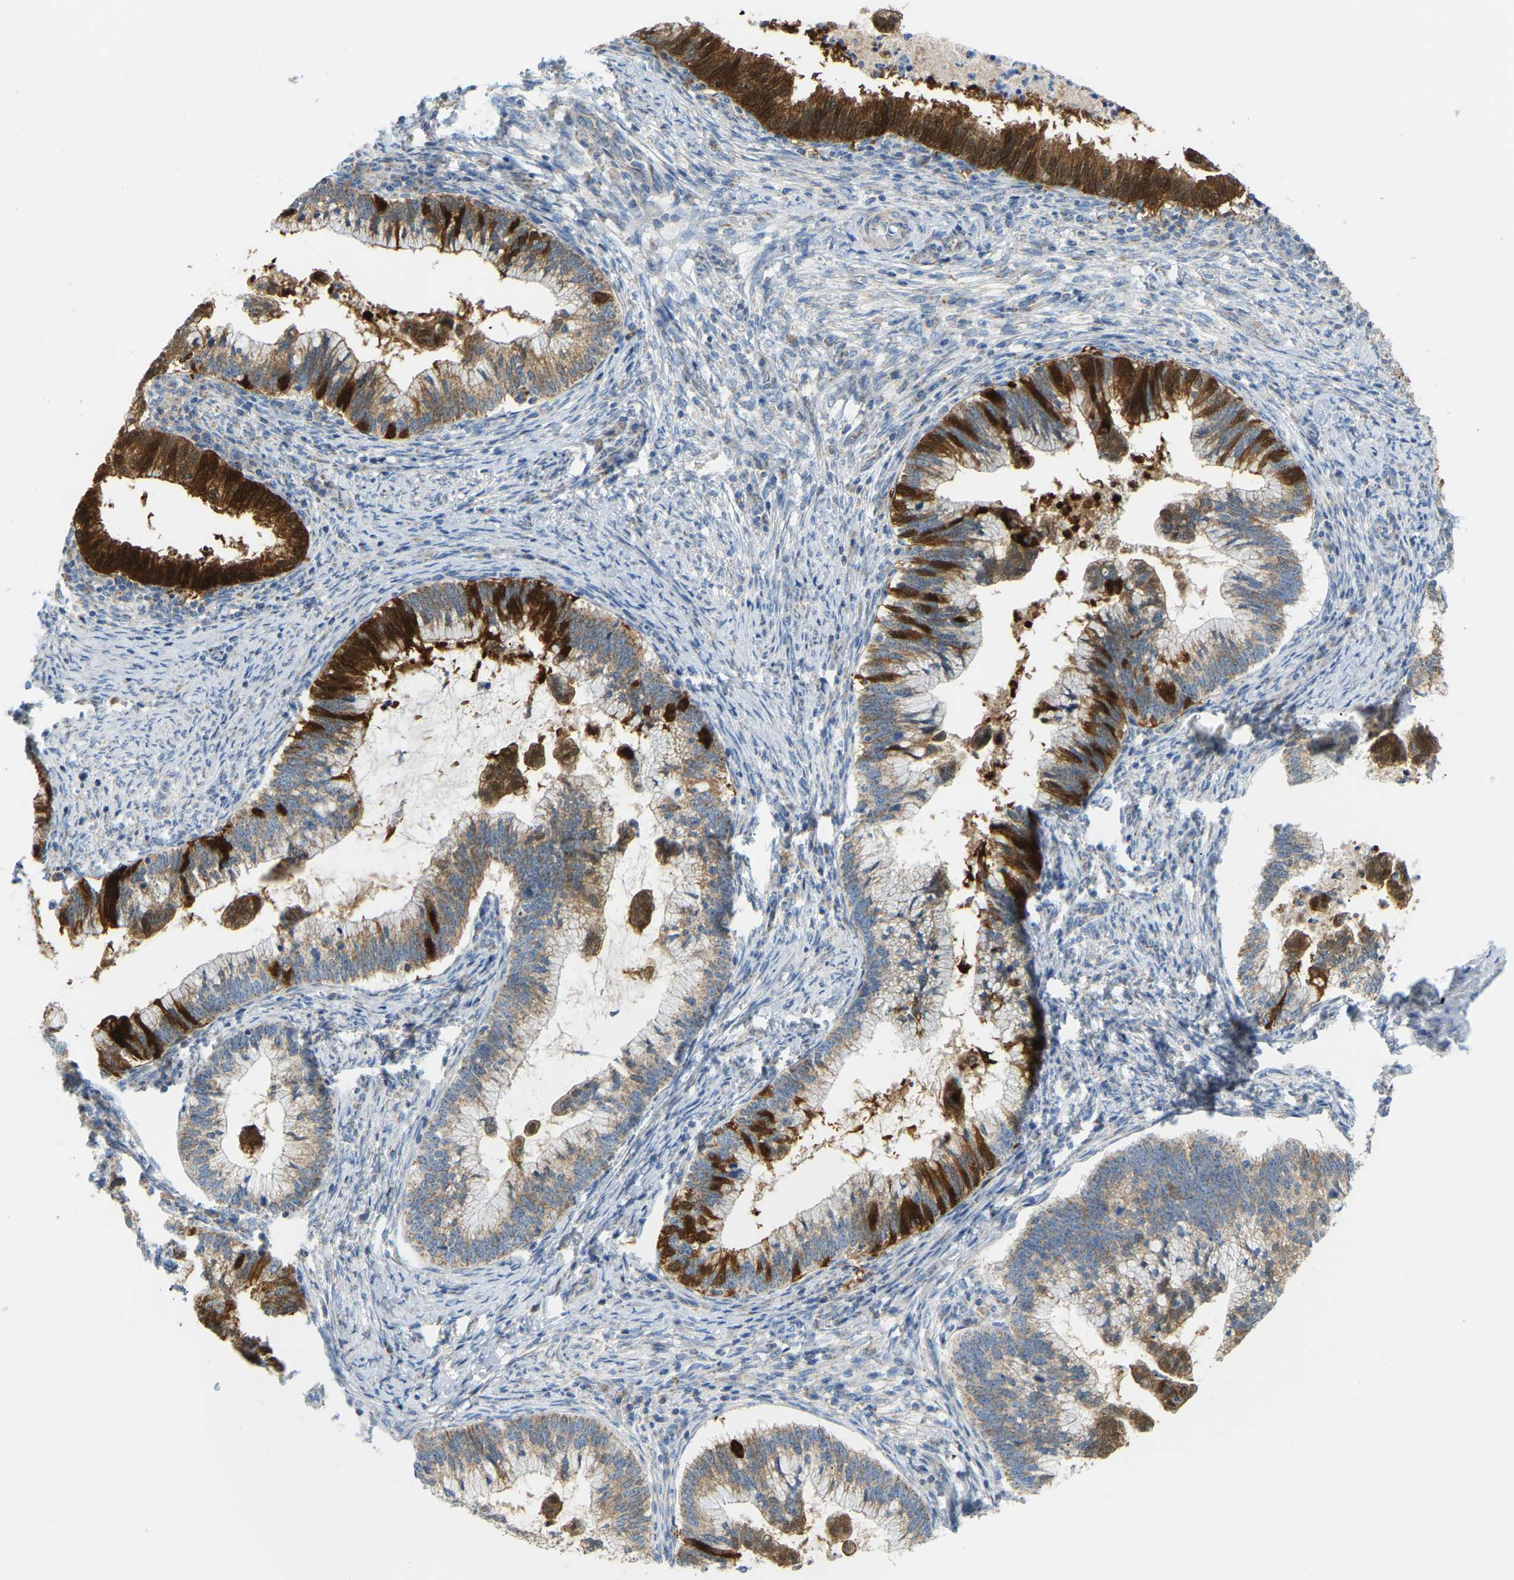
{"staining": {"intensity": "strong", "quantity": "25%-75%", "location": "cytoplasmic/membranous"}, "tissue": "cervical cancer", "cell_type": "Tumor cells", "image_type": "cancer", "snomed": [{"axis": "morphology", "description": "Adenocarcinoma, NOS"}, {"axis": "topography", "description": "Cervix"}], "caption": "Immunohistochemistry (IHC) (DAB) staining of human cervical cancer (adenocarcinoma) exhibits strong cytoplasmic/membranous protein positivity in approximately 25%-75% of tumor cells.", "gene": "GDA", "patient": {"sex": "female", "age": 36}}